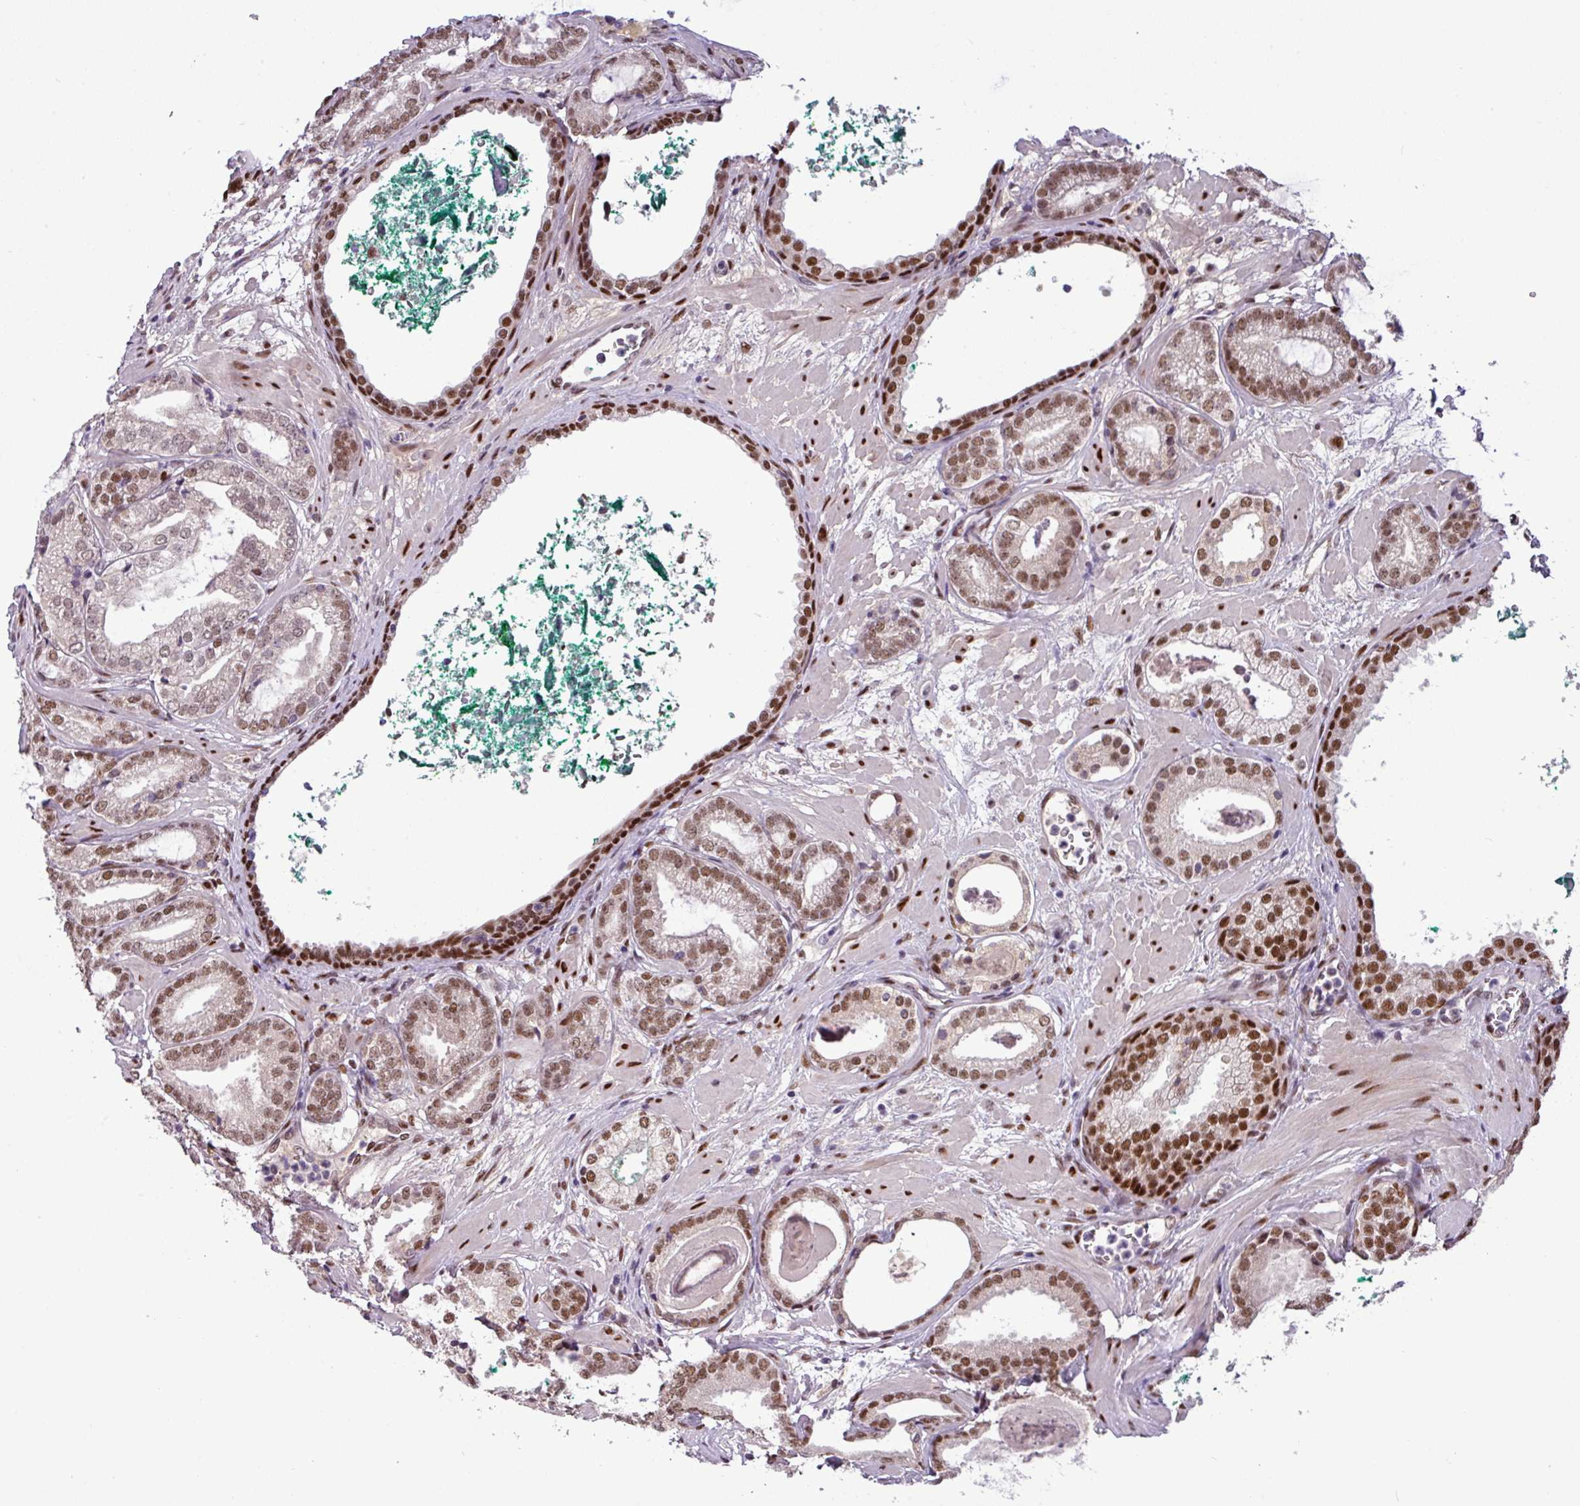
{"staining": {"intensity": "moderate", "quantity": ">75%", "location": "nuclear"}, "tissue": "prostate cancer", "cell_type": "Tumor cells", "image_type": "cancer", "snomed": [{"axis": "morphology", "description": "Adenocarcinoma, High grade"}, {"axis": "topography", "description": "Prostate"}], "caption": "Immunohistochemistry (IHC) micrograph of human prostate cancer (high-grade adenocarcinoma) stained for a protein (brown), which exhibits medium levels of moderate nuclear positivity in about >75% of tumor cells.", "gene": "IRF2BPL", "patient": {"sex": "male", "age": 60}}